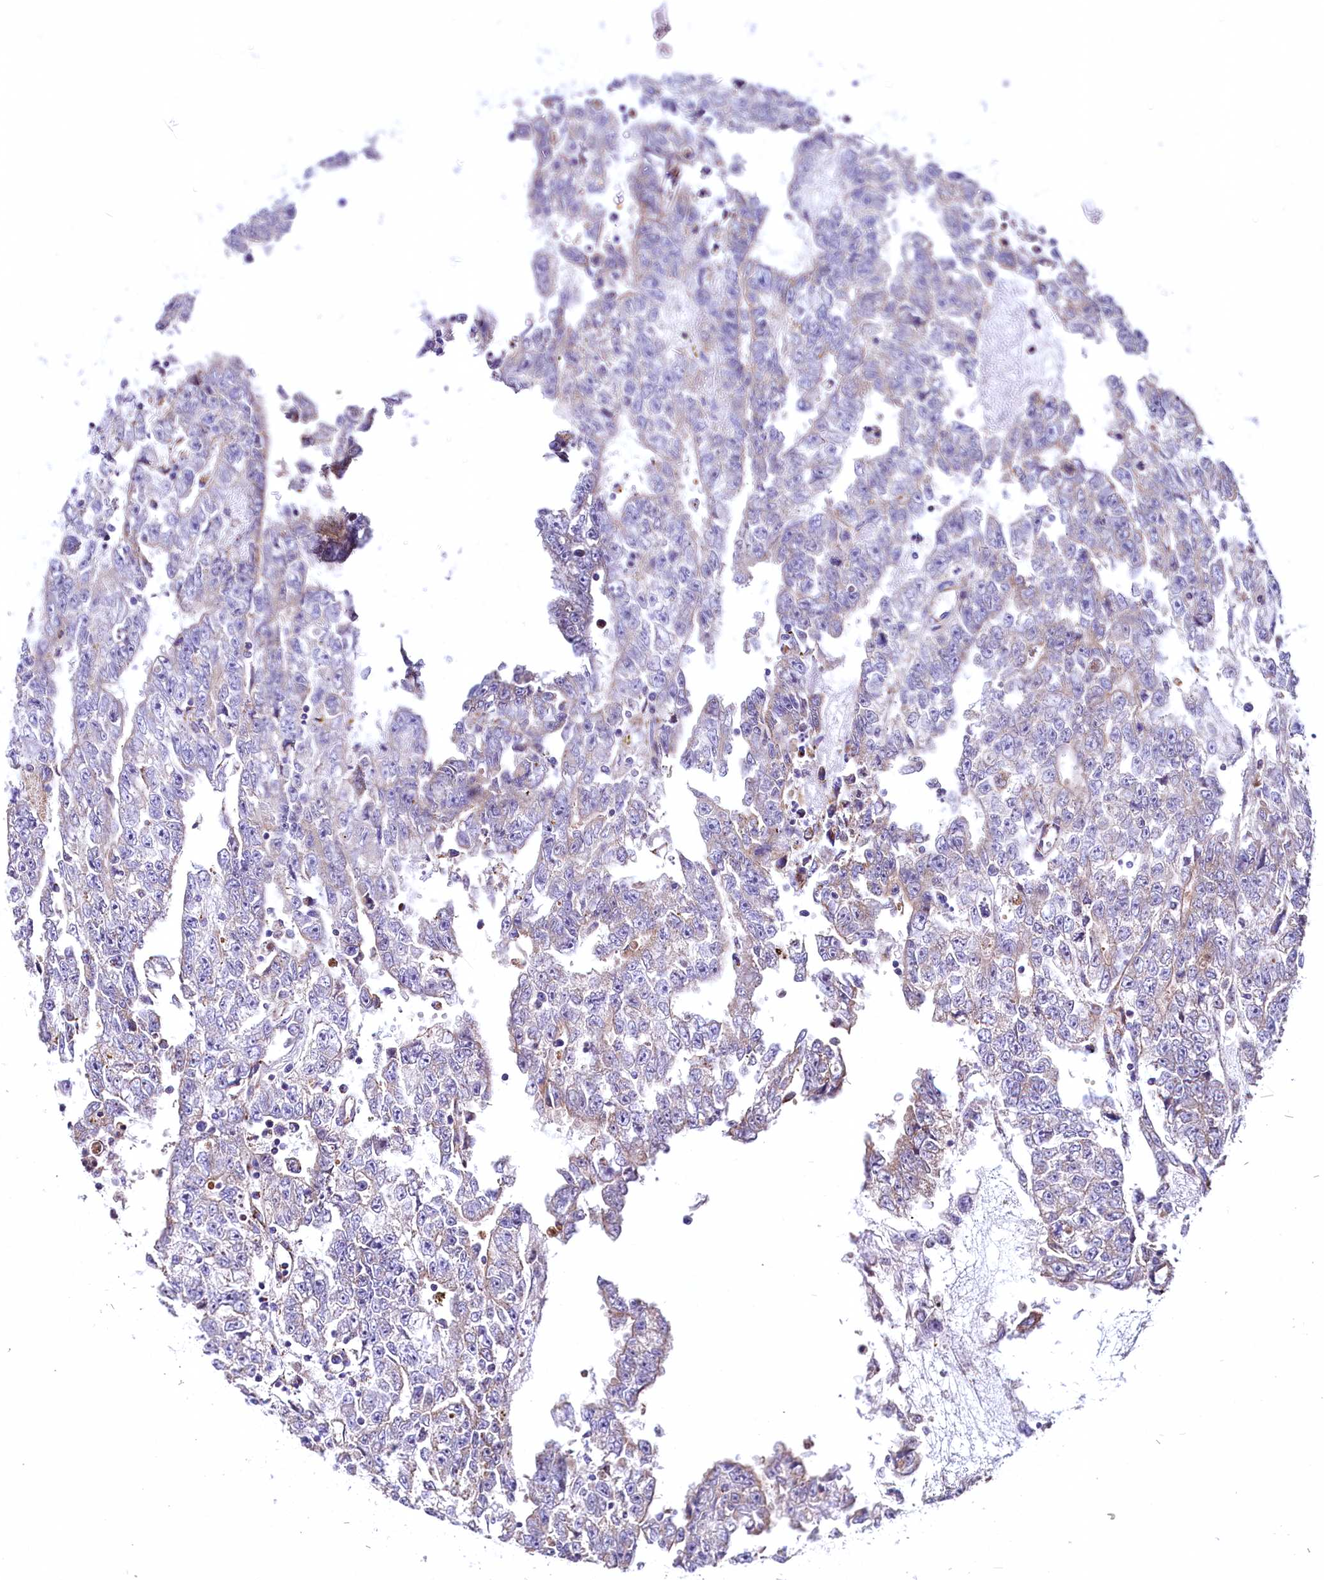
{"staining": {"intensity": "weak", "quantity": "<25%", "location": "cytoplasmic/membranous"}, "tissue": "testis cancer", "cell_type": "Tumor cells", "image_type": "cancer", "snomed": [{"axis": "morphology", "description": "Carcinoma, Embryonal, NOS"}, {"axis": "topography", "description": "Testis"}], "caption": "Histopathology image shows no protein staining in tumor cells of testis cancer (embryonal carcinoma) tissue. (DAB IHC, high magnification).", "gene": "NUDT15", "patient": {"sex": "male", "age": 25}}